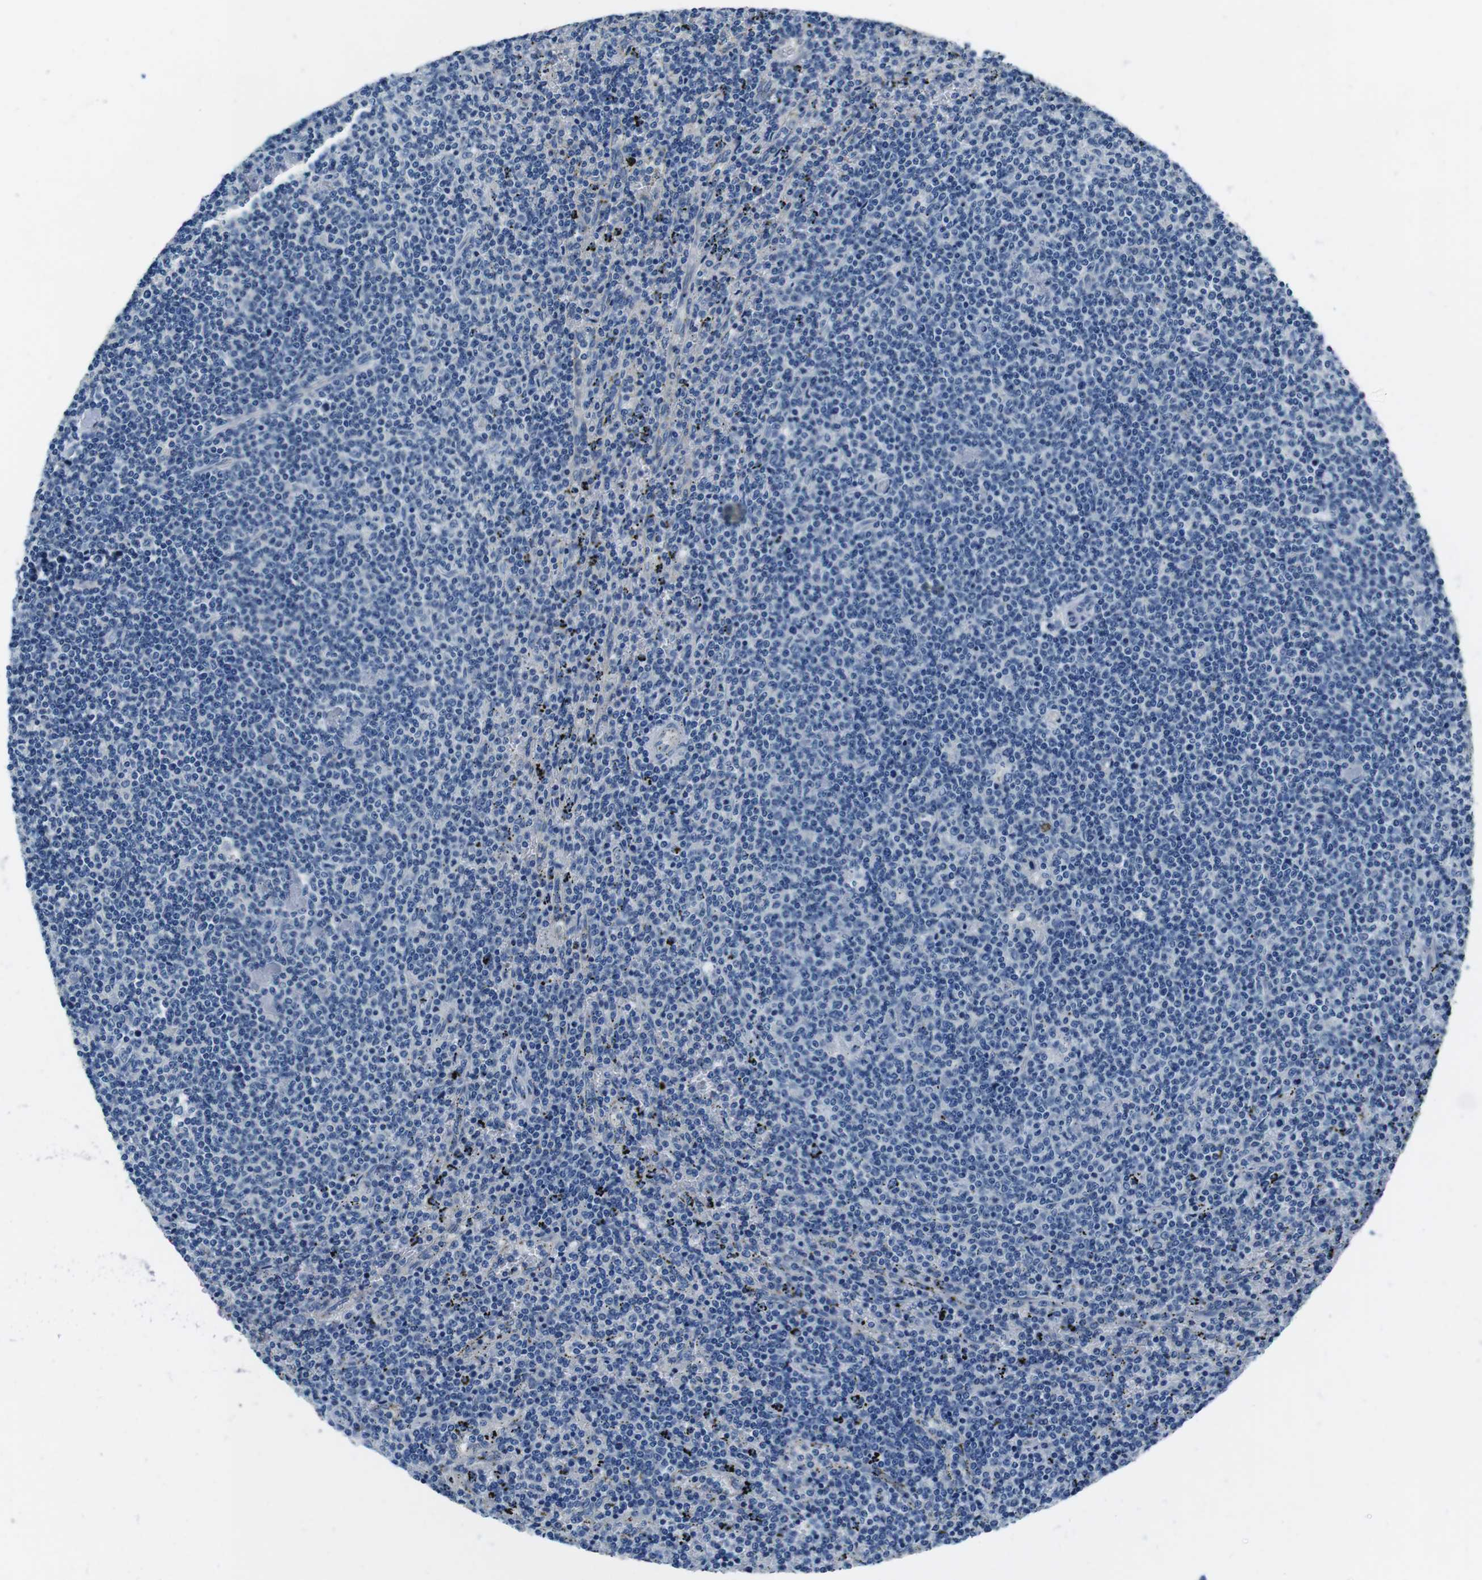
{"staining": {"intensity": "negative", "quantity": "none", "location": "none"}, "tissue": "lymphoma", "cell_type": "Tumor cells", "image_type": "cancer", "snomed": [{"axis": "morphology", "description": "Malignant lymphoma, non-Hodgkin's type, Low grade"}, {"axis": "topography", "description": "Spleen"}], "caption": "DAB immunohistochemical staining of human malignant lymphoma, non-Hodgkin's type (low-grade) reveals no significant staining in tumor cells.", "gene": "CASQ1", "patient": {"sex": "female", "age": 50}}